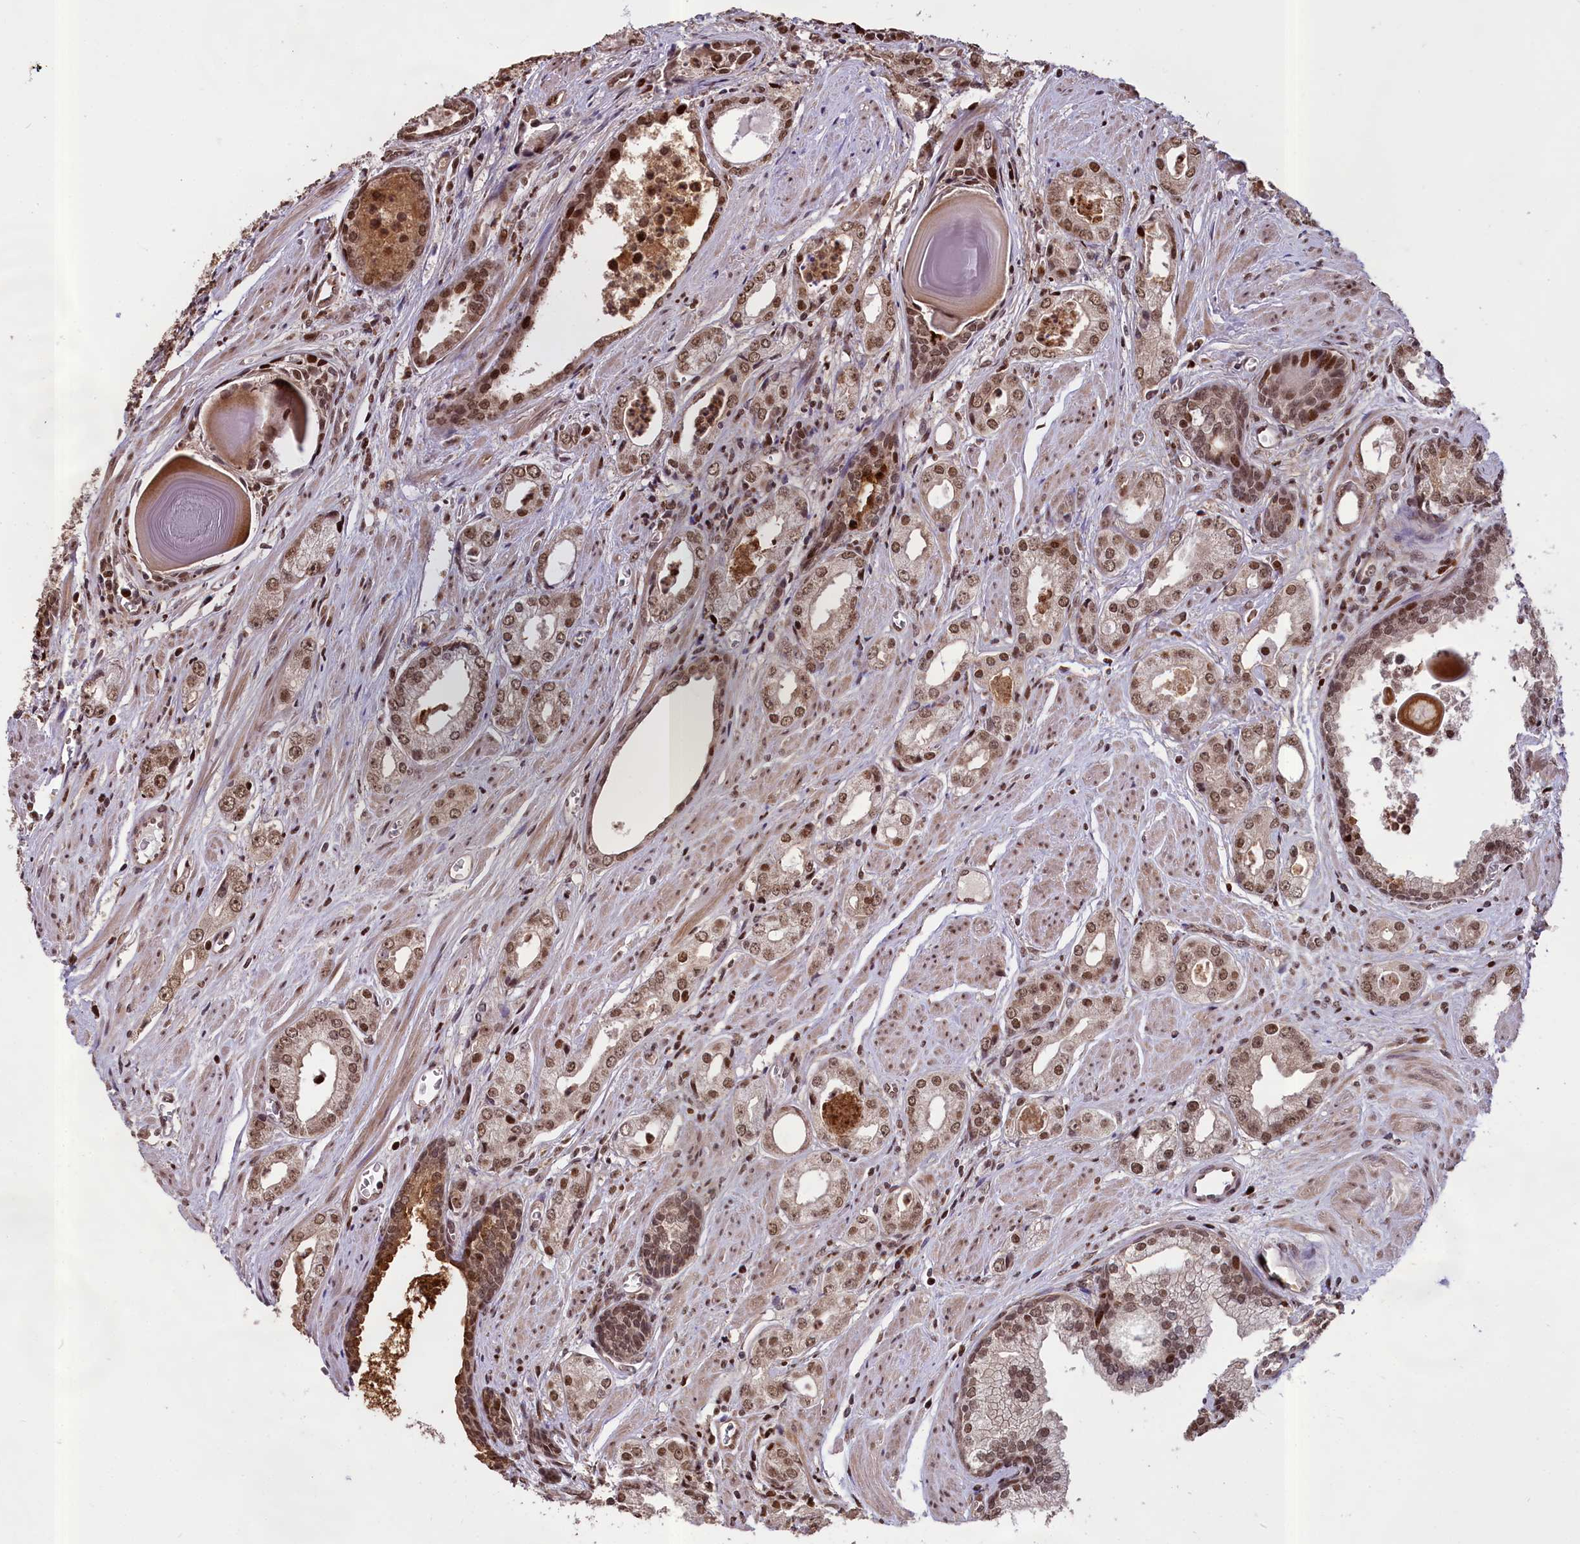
{"staining": {"intensity": "moderate", "quantity": ">75%", "location": "nuclear"}, "tissue": "prostate cancer", "cell_type": "Tumor cells", "image_type": "cancer", "snomed": [{"axis": "morphology", "description": "Adenocarcinoma, Low grade"}, {"axis": "topography", "description": "Prostate"}], "caption": "Immunohistochemistry (IHC) histopathology image of human prostate cancer (low-grade adenocarcinoma) stained for a protein (brown), which exhibits medium levels of moderate nuclear expression in about >75% of tumor cells.", "gene": "RELB", "patient": {"sex": "male", "age": 54}}